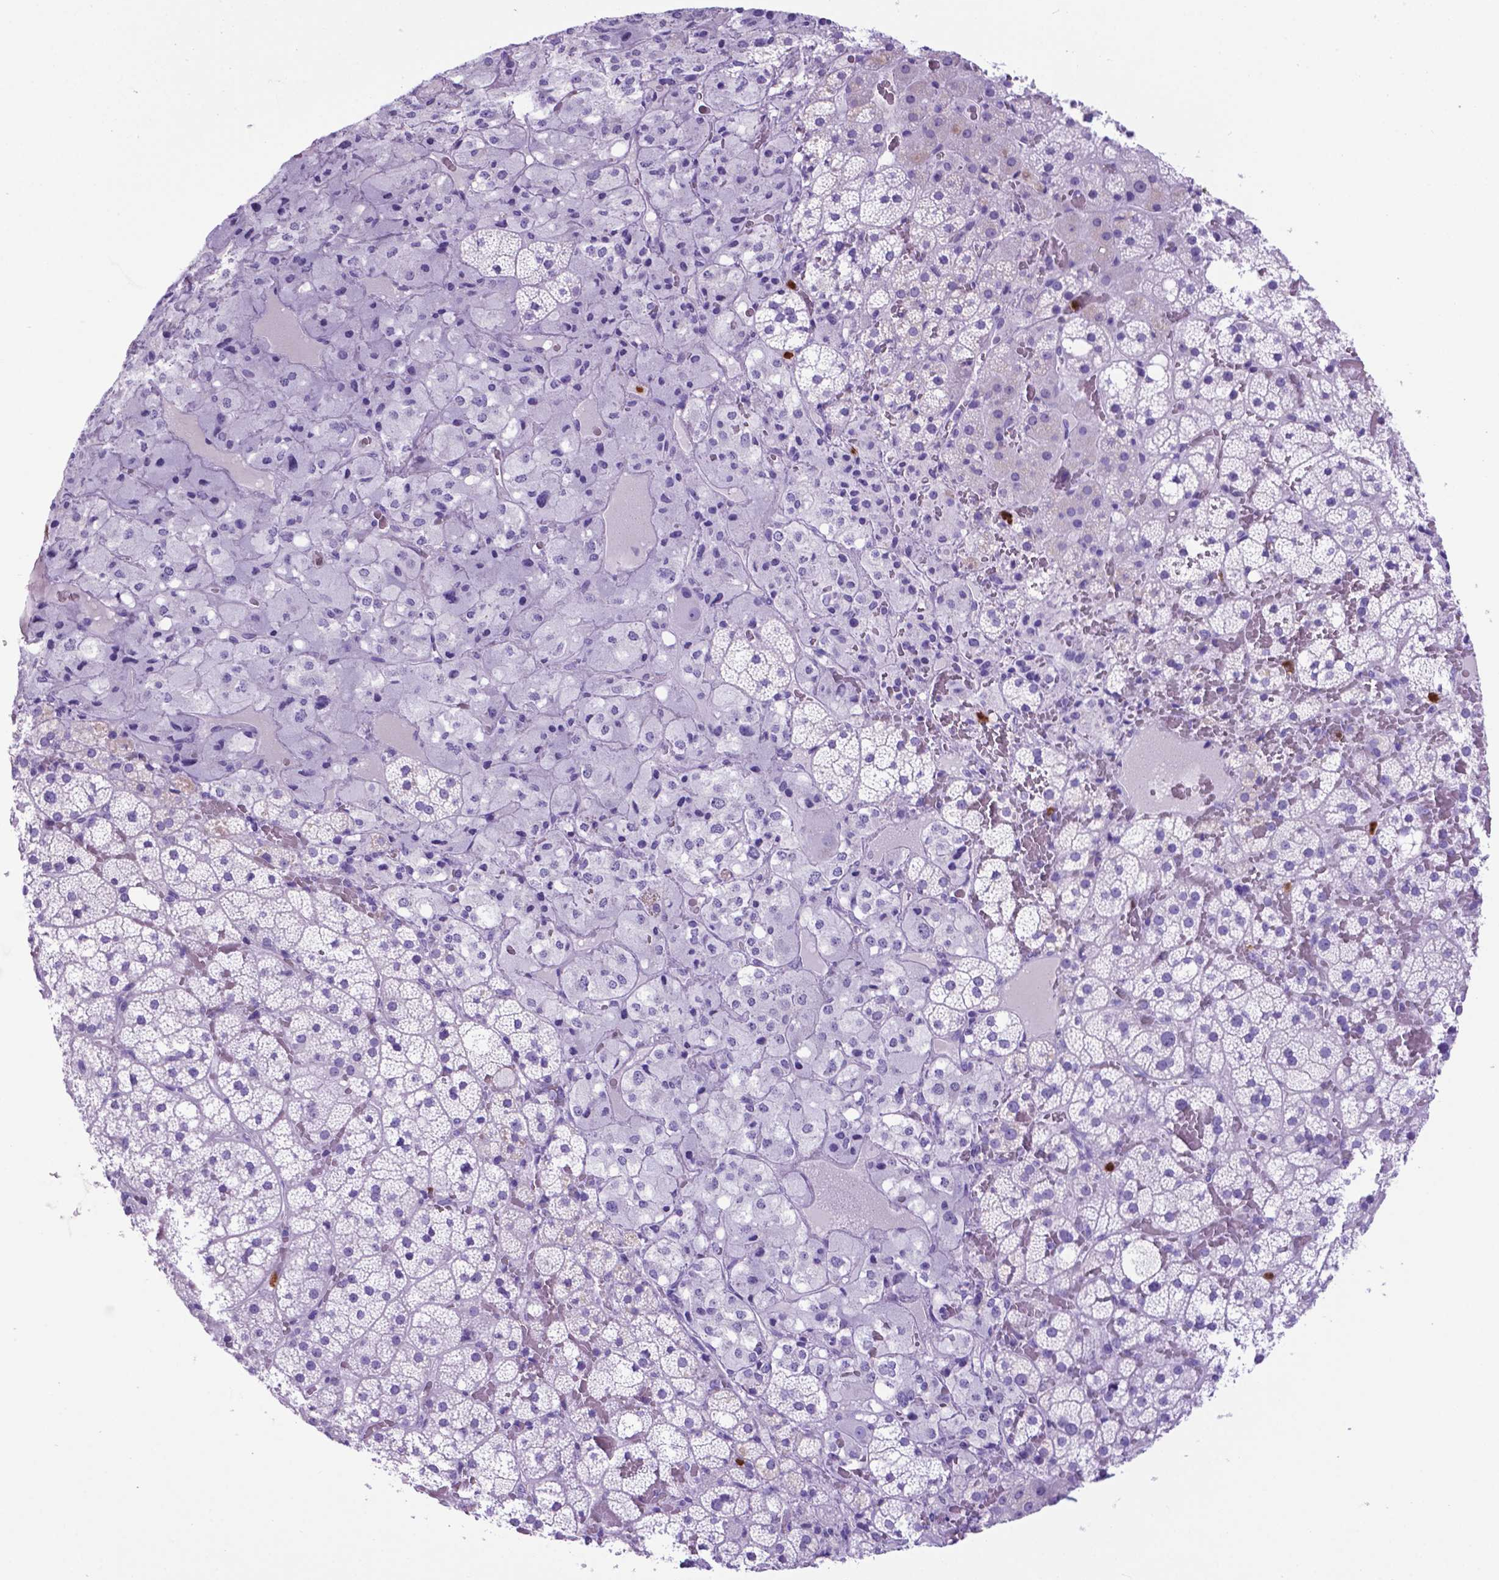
{"staining": {"intensity": "negative", "quantity": "none", "location": "none"}, "tissue": "adrenal gland", "cell_type": "Glandular cells", "image_type": "normal", "snomed": [{"axis": "morphology", "description": "Normal tissue, NOS"}, {"axis": "topography", "description": "Adrenal gland"}], "caption": "Micrograph shows no protein staining in glandular cells of benign adrenal gland. The staining is performed using DAB (3,3'-diaminobenzidine) brown chromogen with nuclei counter-stained in using hematoxylin.", "gene": "LZTR1", "patient": {"sex": "male", "age": 53}}